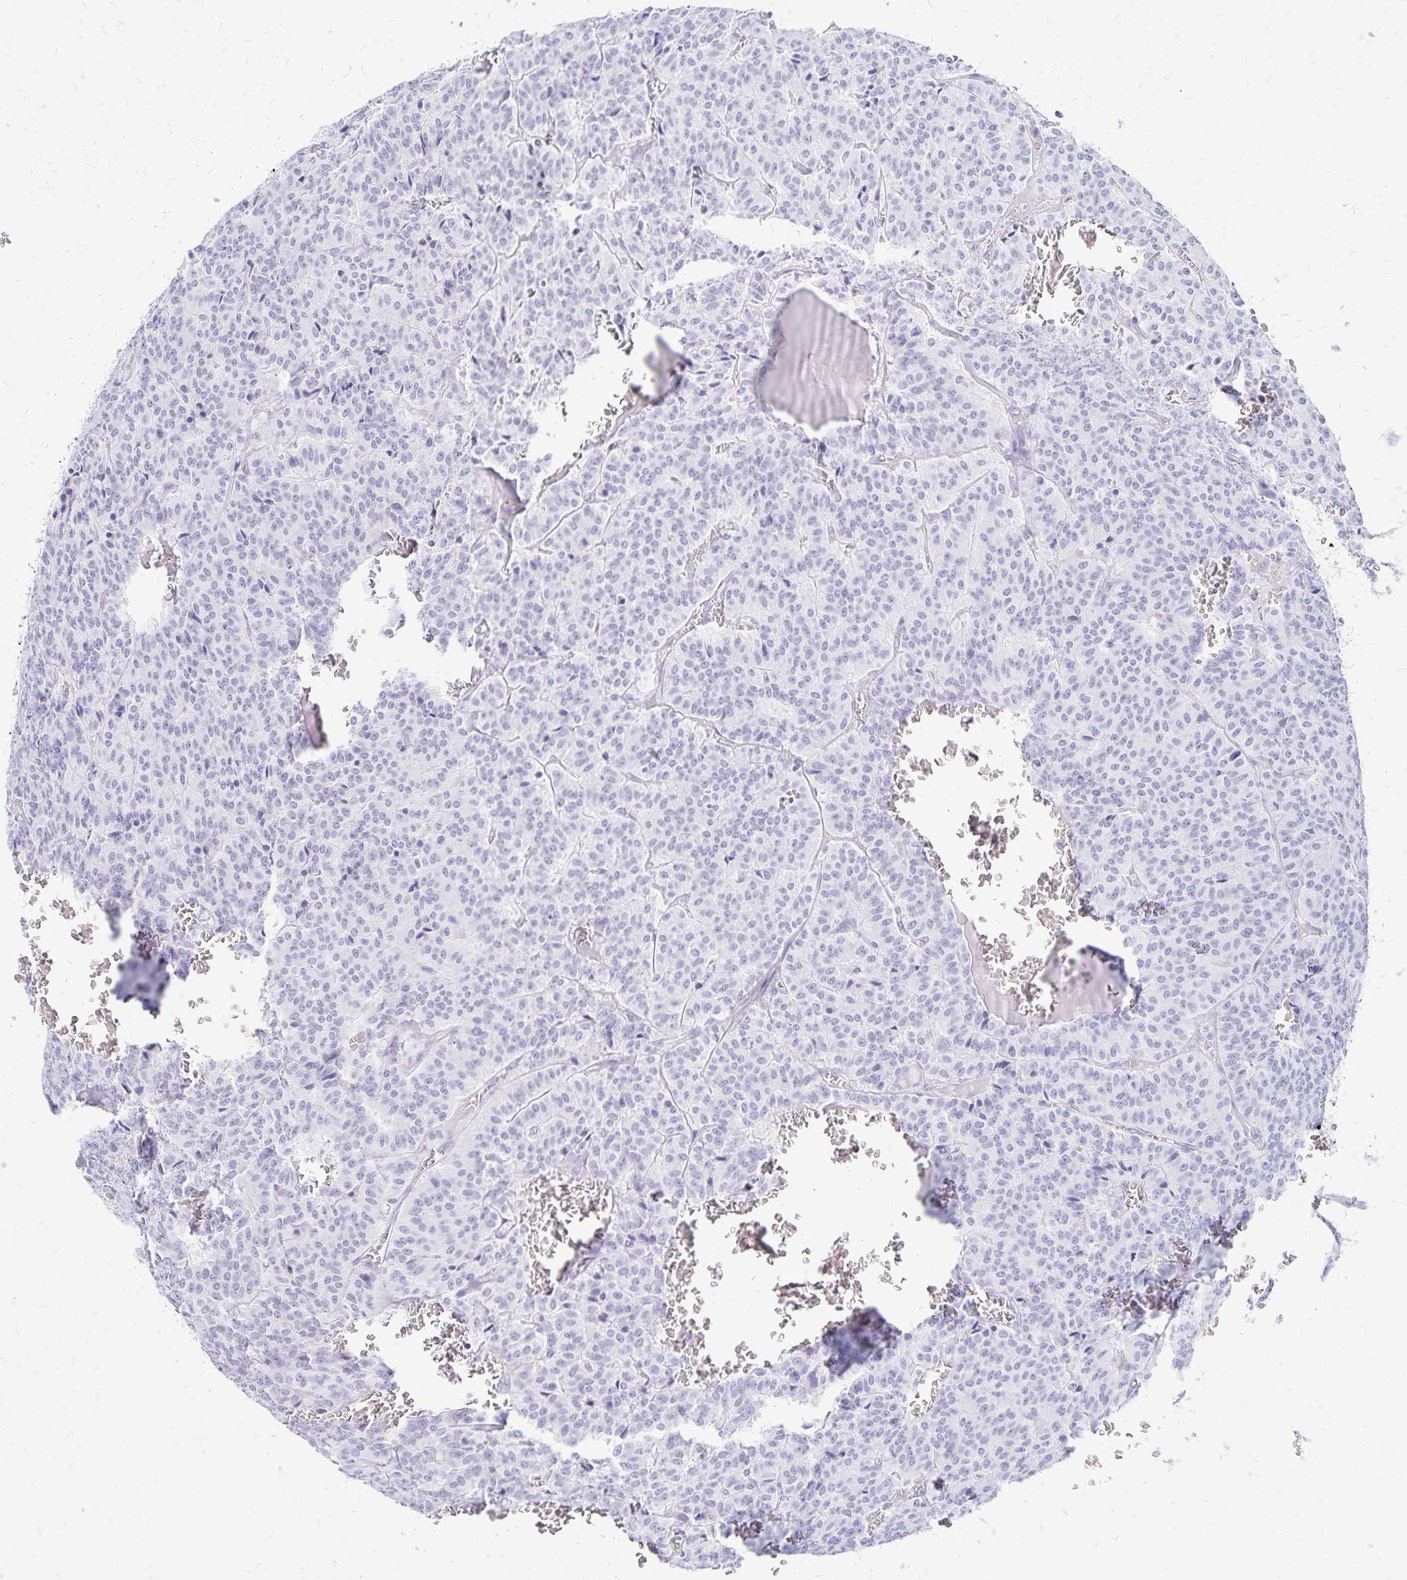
{"staining": {"intensity": "negative", "quantity": "none", "location": "none"}, "tissue": "carcinoid", "cell_type": "Tumor cells", "image_type": "cancer", "snomed": [{"axis": "morphology", "description": "Carcinoid, malignant, NOS"}, {"axis": "topography", "description": "Lung"}], "caption": "High magnification brightfield microscopy of carcinoid stained with DAB (3,3'-diaminobenzidine) (brown) and counterstained with hematoxylin (blue): tumor cells show no significant positivity.", "gene": "LIN28B", "patient": {"sex": "male", "age": 70}}